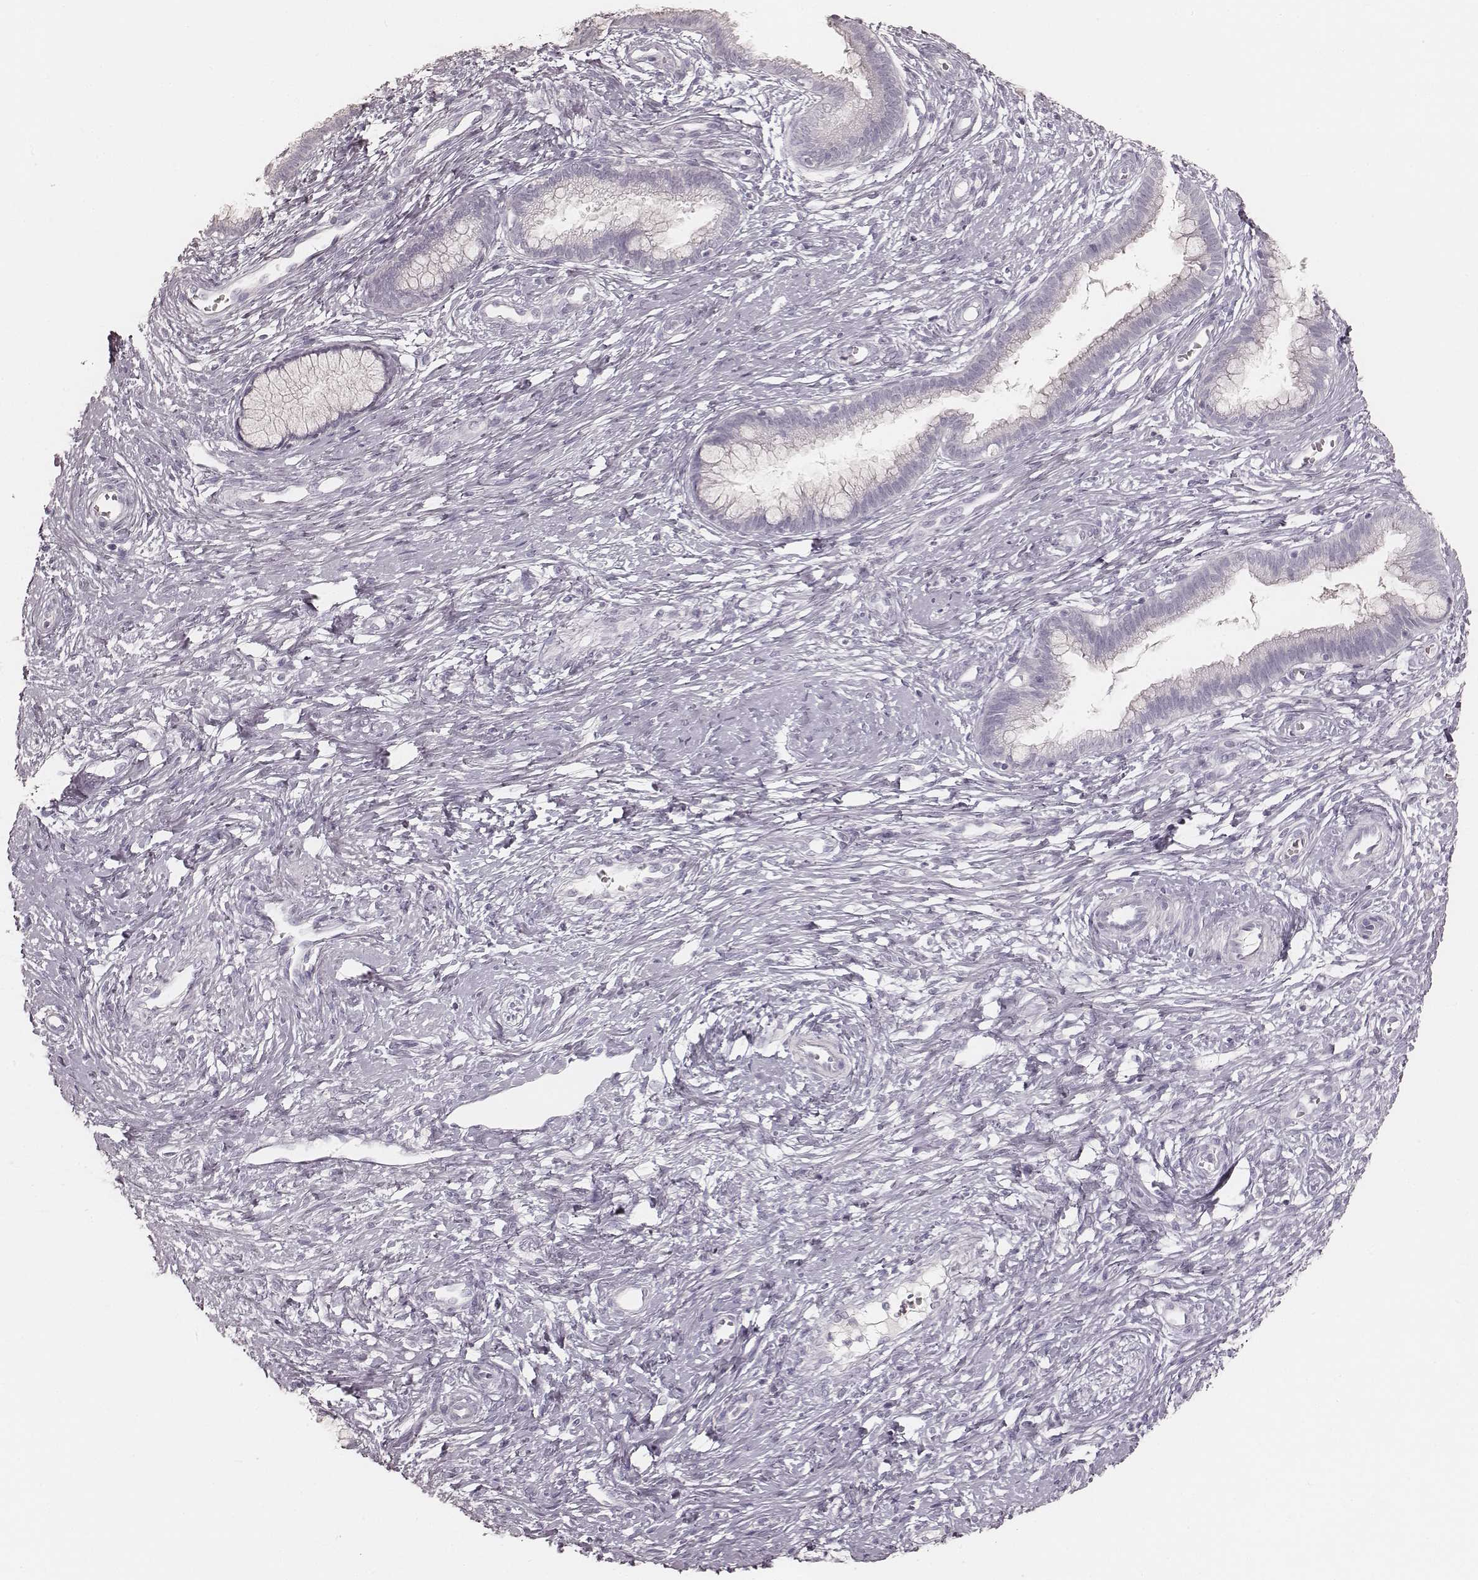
{"staining": {"intensity": "negative", "quantity": "none", "location": "none"}, "tissue": "cervical cancer", "cell_type": "Tumor cells", "image_type": "cancer", "snomed": [{"axis": "morphology", "description": "Squamous cell carcinoma, NOS"}, {"axis": "topography", "description": "Cervix"}], "caption": "A high-resolution photomicrograph shows immunohistochemistry (IHC) staining of squamous cell carcinoma (cervical), which shows no significant expression in tumor cells.", "gene": "KRT26", "patient": {"sex": "female", "age": 32}}